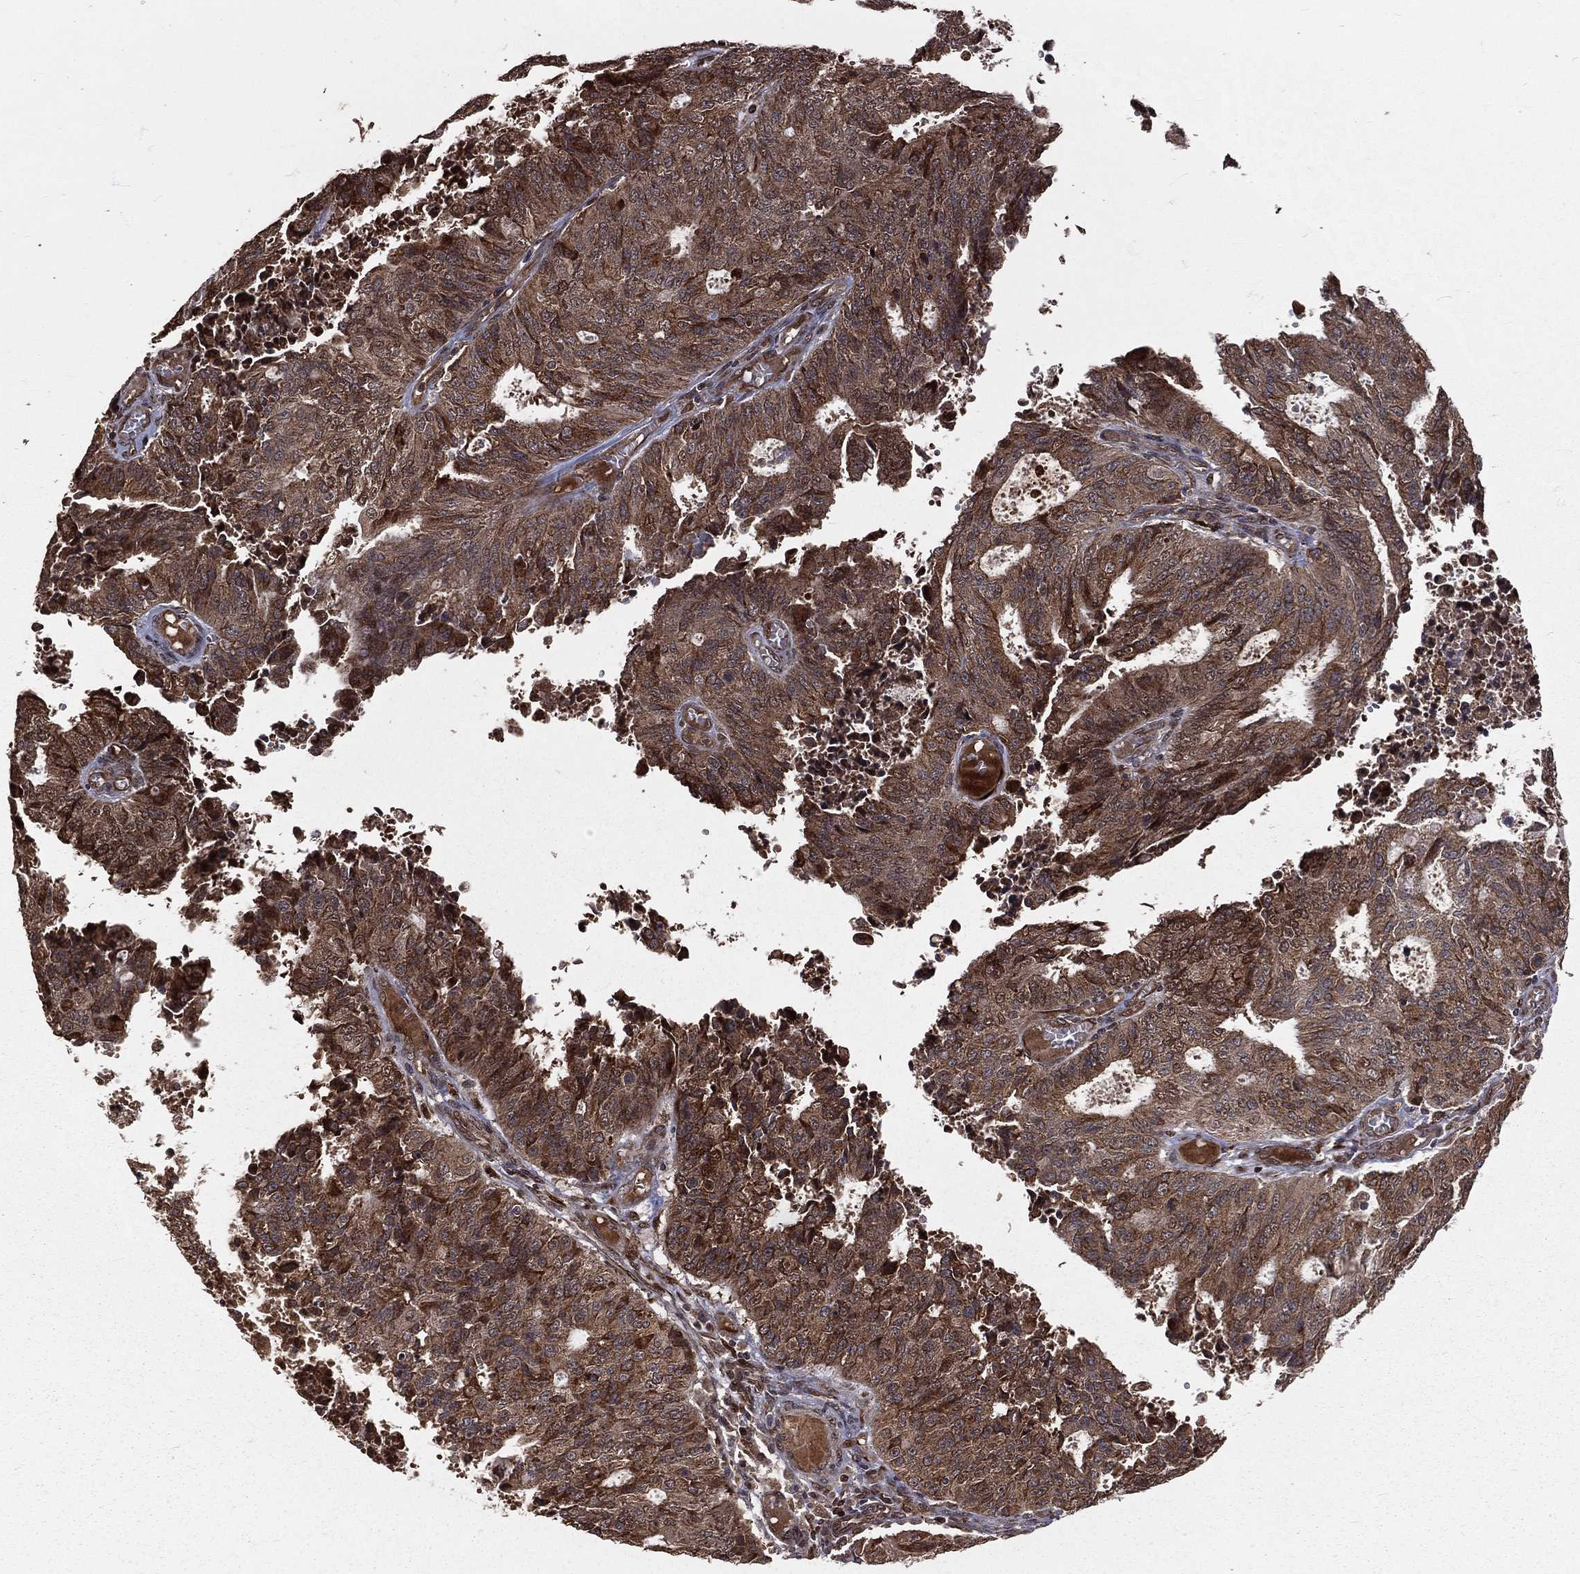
{"staining": {"intensity": "moderate", "quantity": ">75%", "location": "cytoplasmic/membranous"}, "tissue": "endometrial cancer", "cell_type": "Tumor cells", "image_type": "cancer", "snomed": [{"axis": "morphology", "description": "Adenocarcinoma, NOS"}, {"axis": "topography", "description": "Endometrium"}], "caption": "Endometrial cancer stained for a protein (brown) exhibits moderate cytoplasmic/membranous positive positivity in approximately >75% of tumor cells.", "gene": "MAPK1", "patient": {"sex": "female", "age": 82}}